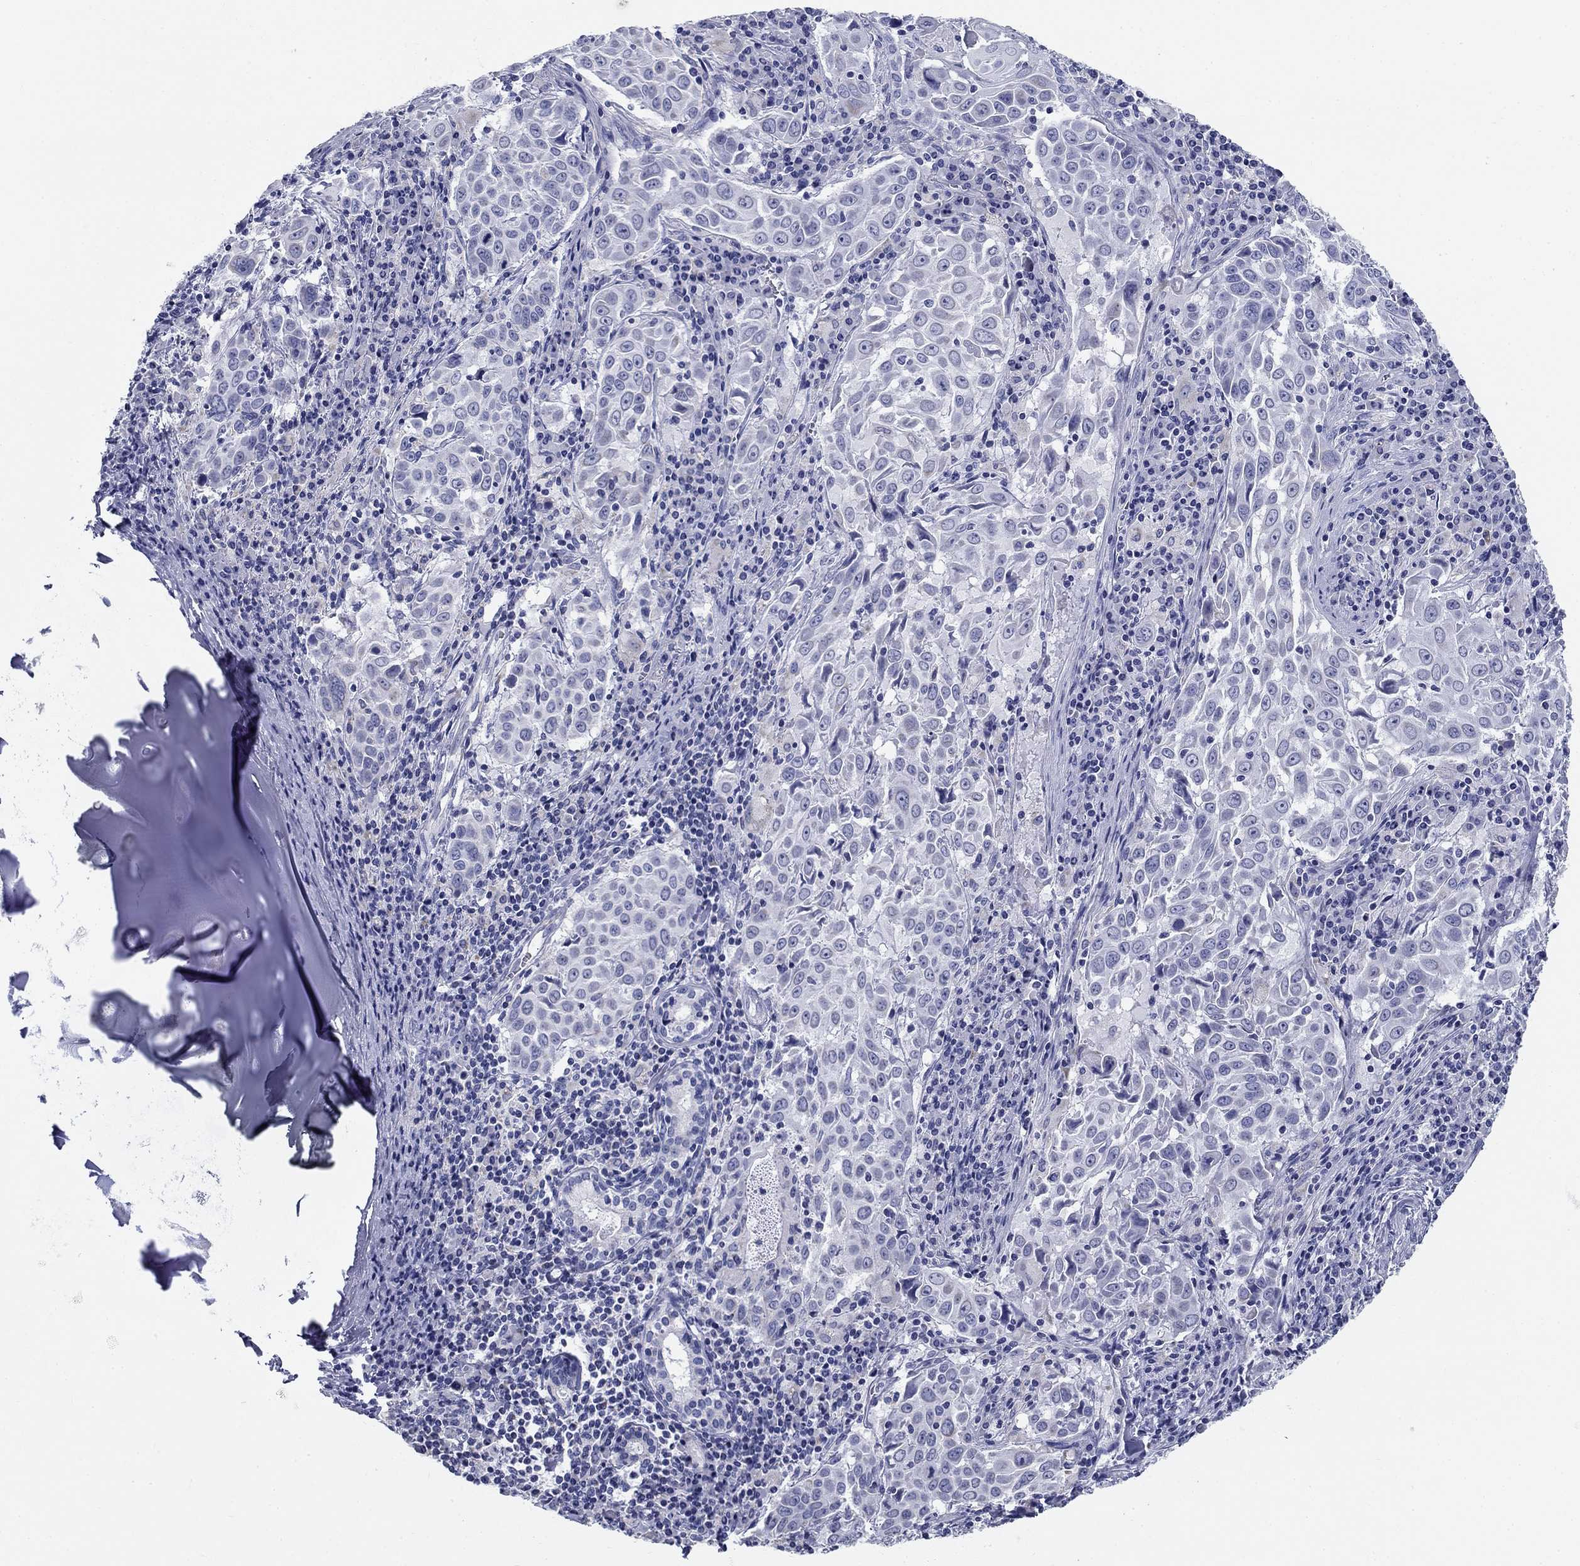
{"staining": {"intensity": "negative", "quantity": "none", "location": "none"}, "tissue": "lung cancer", "cell_type": "Tumor cells", "image_type": "cancer", "snomed": [{"axis": "morphology", "description": "Squamous cell carcinoma, NOS"}, {"axis": "topography", "description": "Lung"}], "caption": "Human lung cancer stained for a protein using IHC demonstrates no expression in tumor cells.", "gene": "UPB1", "patient": {"sex": "male", "age": 57}}